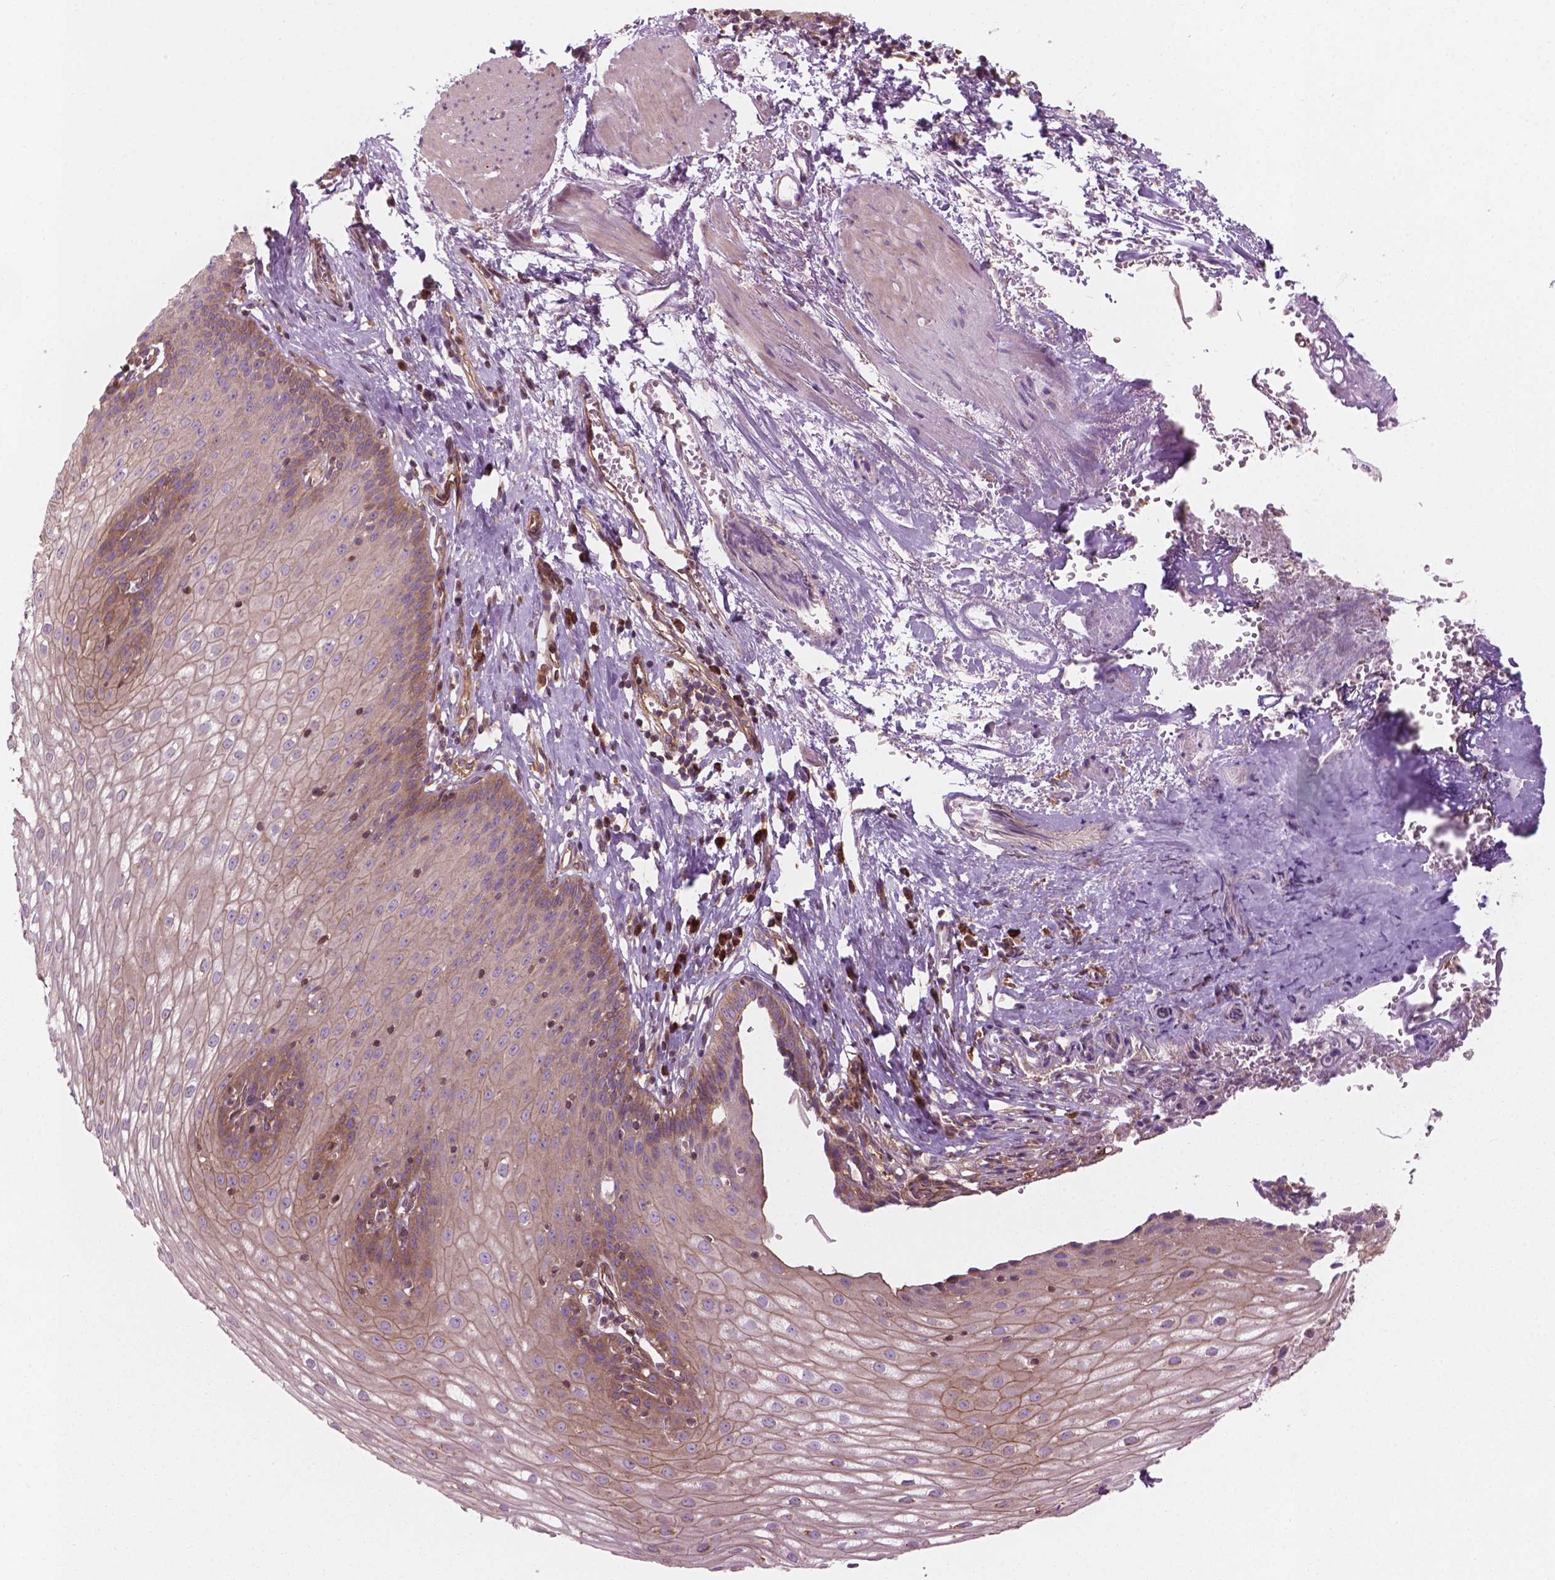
{"staining": {"intensity": "moderate", "quantity": "<25%", "location": "cytoplasmic/membranous"}, "tissue": "esophagus", "cell_type": "Squamous epithelial cells", "image_type": "normal", "snomed": [{"axis": "morphology", "description": "Normal tissue, NOS"}, {"axis": "topography", "description": "Esophagus"}], "caption": "Immunohistochemistry (DAB) staining of normal human esophagus exhibits moderate cytoplasmic/membranous protein staining in about <25% of squamous epithelial cells. The staining was performed using DAB (3,3'-diaminobenzidine) to visualize the protein expression in brown, while the nuclei were stained in blue with hematoxylin (Magnification: 20x).", "gene": "SURF4", "patient": {"sex": "male", "age": 72}}